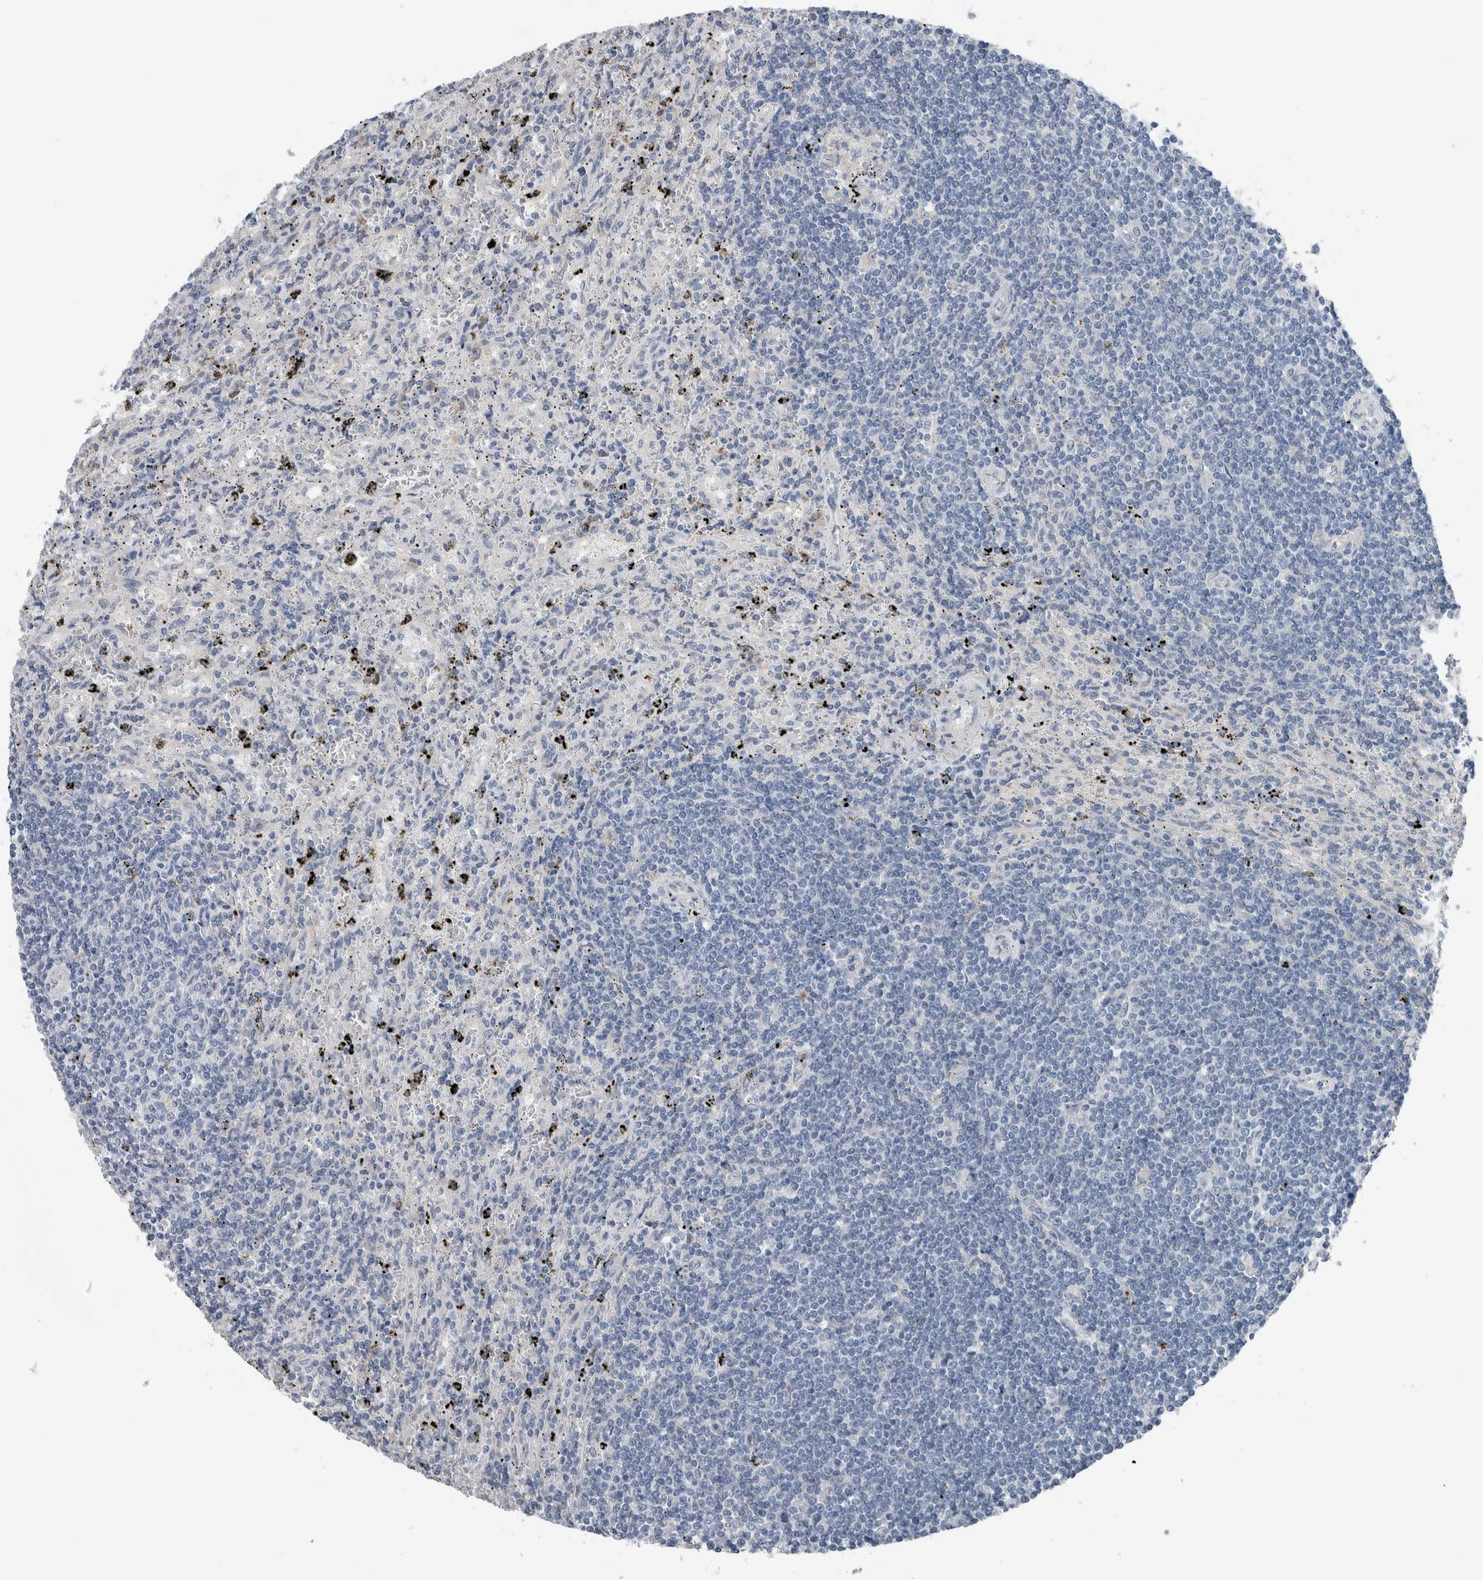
{"staining": {"intensity": "negative", "quantity": "none", "location": "none"}, "tissue": "lymphoma", "cell_type": "Tumor cells", "image_type": "cancer", "snomed": [{"axis": "morphology", "description": "Malignant lymphoma, non-Hodgkin's type, Low grade"}, {"axis": "topography", "description": "Spleen"}], "caption": "This photomicrograph is of lymphoma stained with immunohistochemistry (IHC) to label a protein in brown with the nuclei are counter-stained blue. There is no staining in tumor cells.", "gene": "CRNN", "patient": {"sex": "male", "age": 76}}